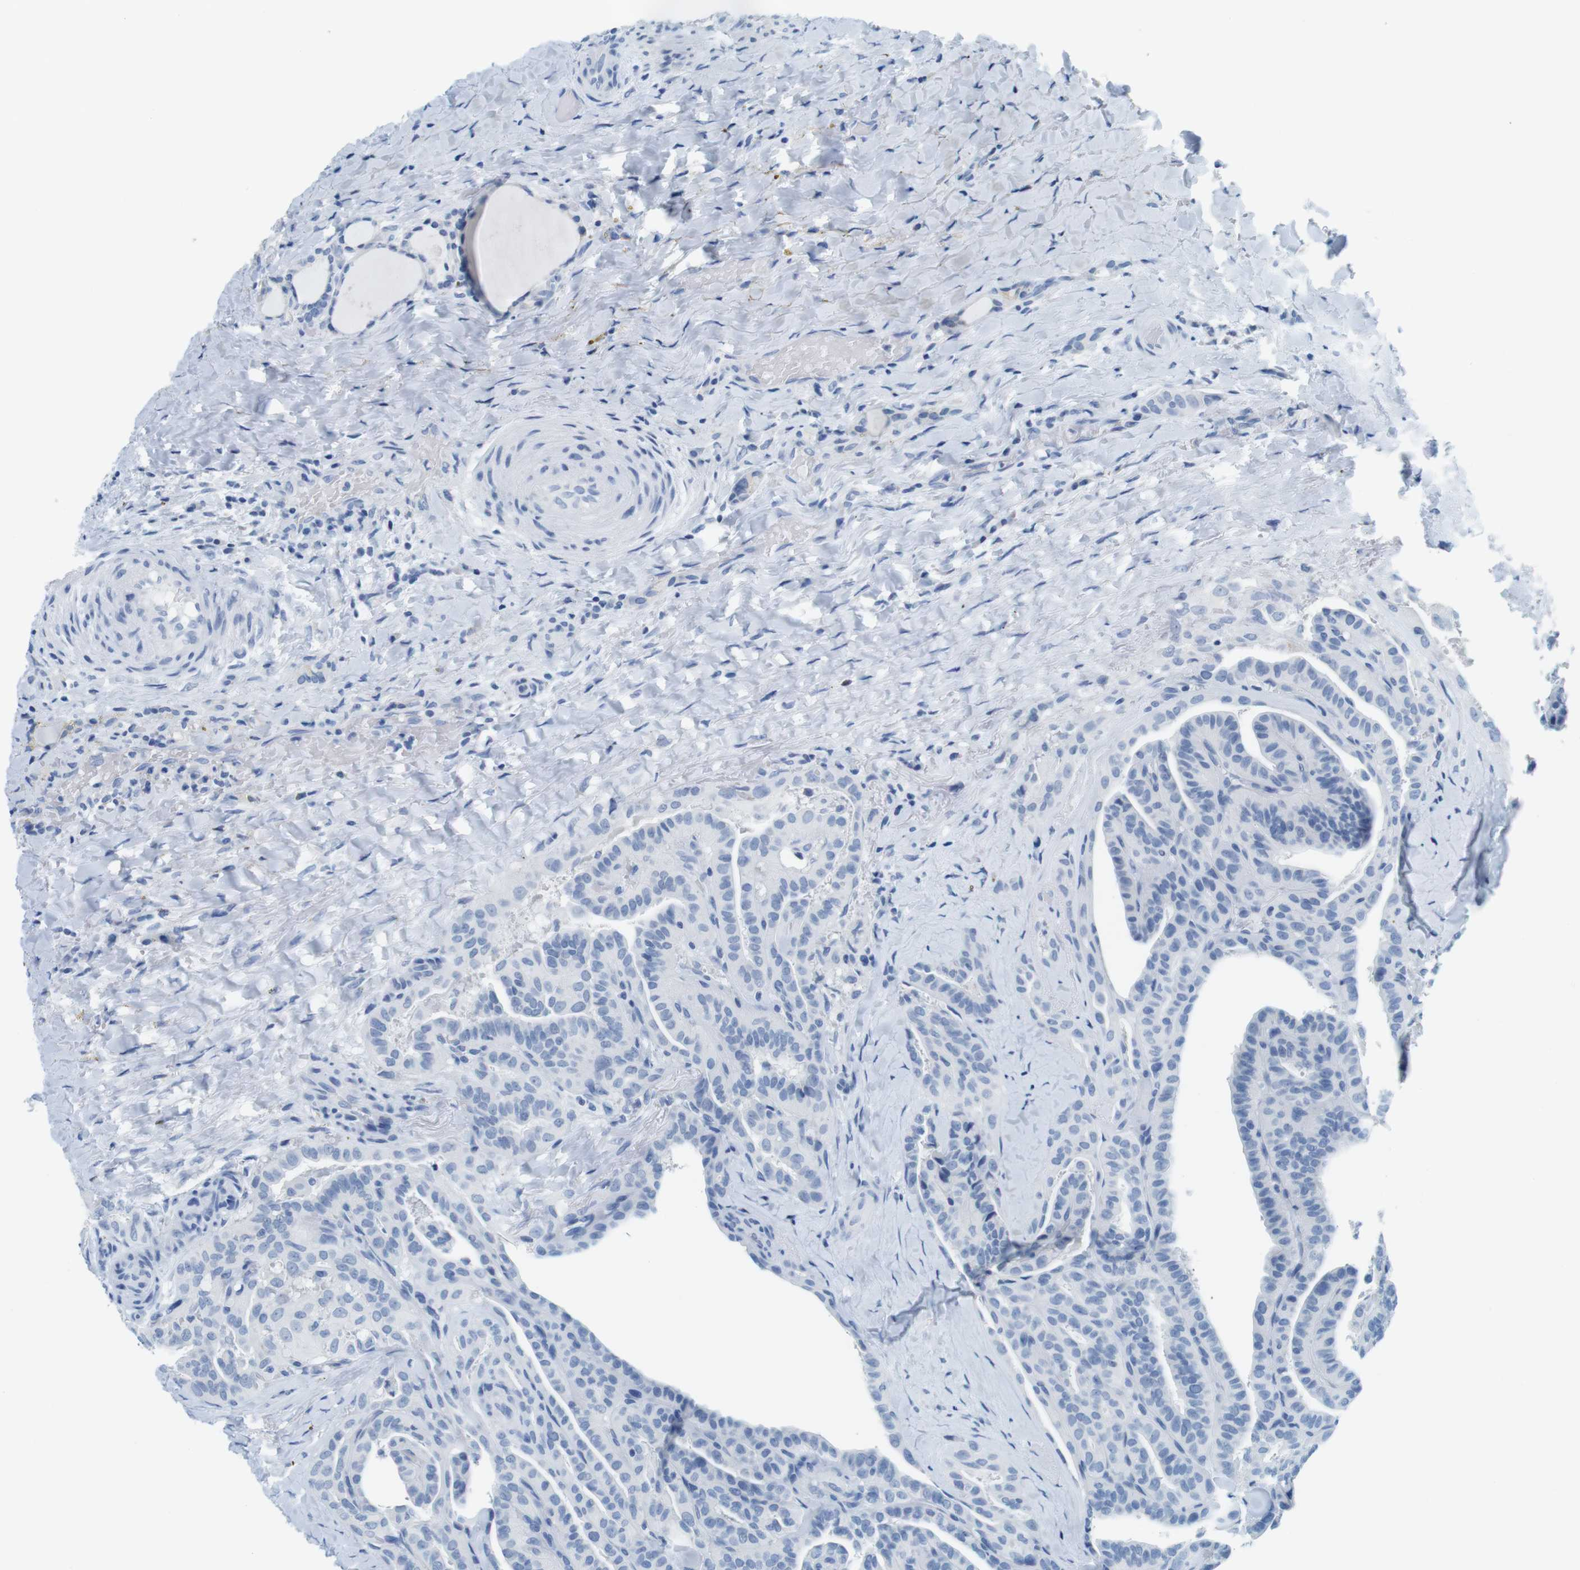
{"staining": {"intensity": "negative", "quantity": "none", "location": "none"}, "tissue": "thyroid cancer", "cell_type": "Tumor cells", "image_type": "cancer", "snomed": [{"axis": "morphology", "description": "Papillary adenocarcinoma, NOS"}, {"axis": "topography", "description": "Thyroid gland"}], "caption": "An IHC photomicrograph of papillary adenocarcinoma (thyroid) is shown. There is no staining in tumor cells of papillary adenocarcinoma (thyroid). (DAB IHC, high magnification).", "gene": "CYP2C9", "patient": {"sex": "male", "age": 77}}